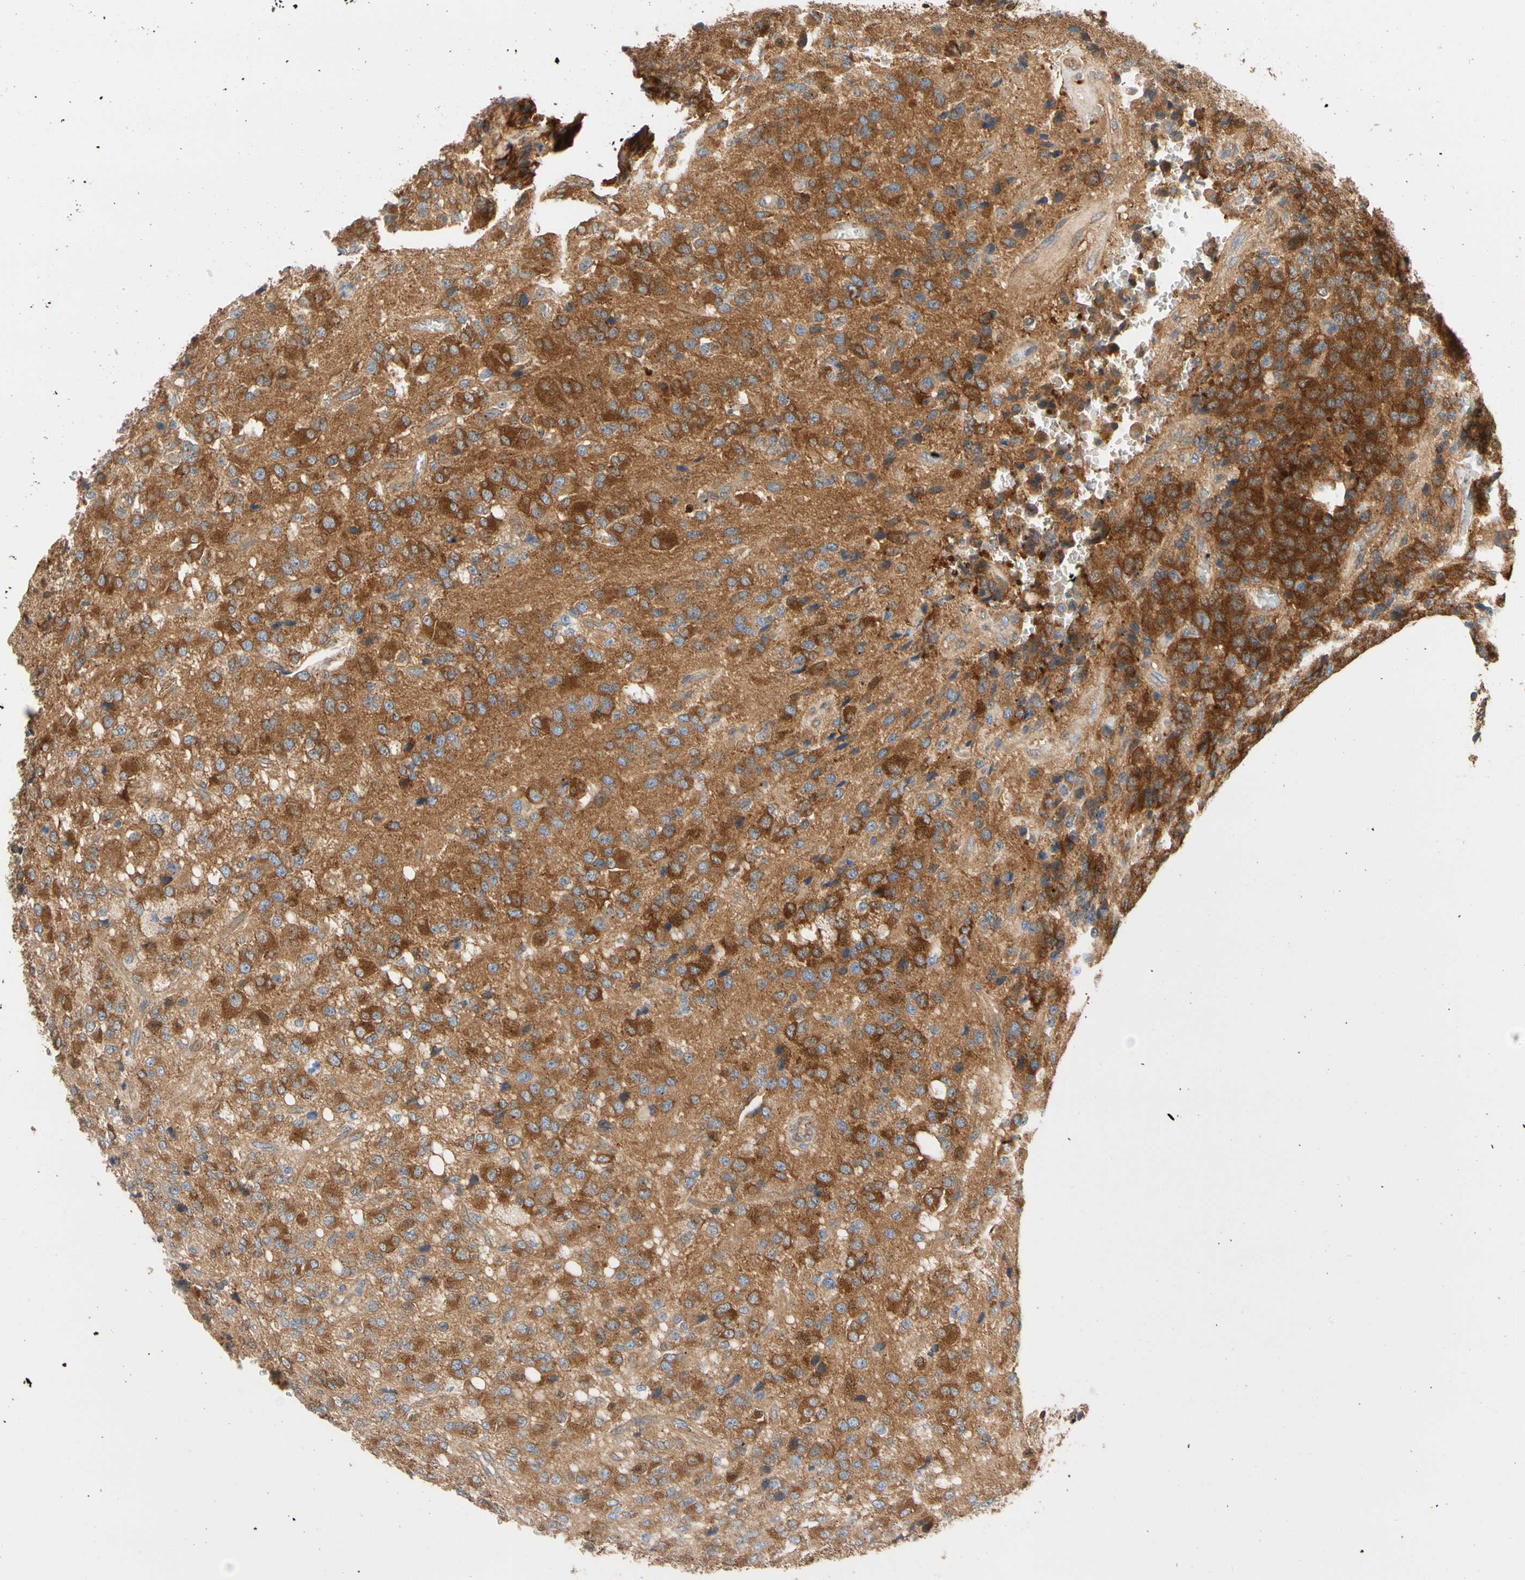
{"staining": {"intensity": "strong", "quantity": ">75%", "location": "cytoplasmic/membranous"}, "tissue": "glioma", "cell_type": "Tumor cells", "image_type": "cancer", "snomed": [{"axis": "morphology", "description": "Glioma, malignant, High grade"}, {"axis": "topography", "description": "pancreas cauda"}], "caption": "Human malignant glioma (high-grade) stained with a protein marker shows strong staining in tumor cells.", "gene": "GPHN", "patient": {"sex": "male", "age": 60}}